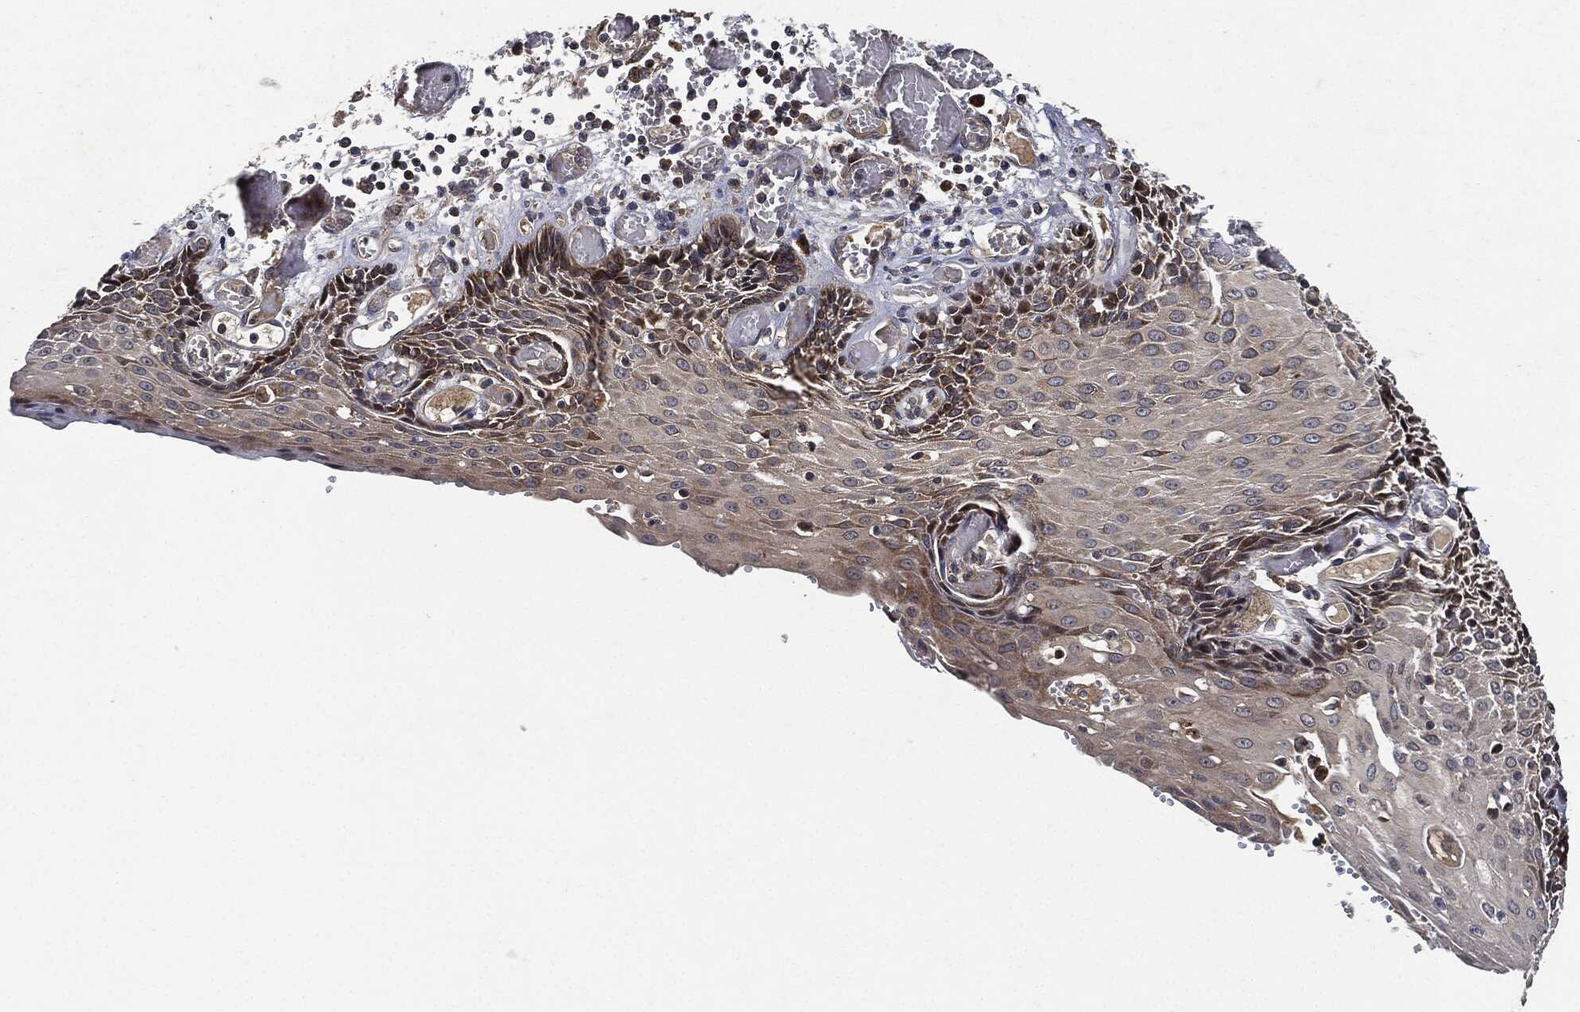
{"staining": {"intensity": "moderate", "quantity": "<25%", "location": "cytoplasmic/membranous"}, "tissue": "esophagus", "cell_type": "Squamous epithelial cells", "image_type": "normal", "snomed": [{"axis": "morphology", "description": "Normal tissue, NOS"}, {"axis": "topography", "description": "Esophagus"}], "caption": "The photomicrograph displays a brown stain indicating the presence of a protein in the cytoplasmic/membranous of squamous epithelial cells in esophagus. (DAB (3,3'-diaminobenzidine) IHC with brightfield microscopy, high magnification).", "gene": "MLST8", "patient": {"sex": "male", "age": 58}}